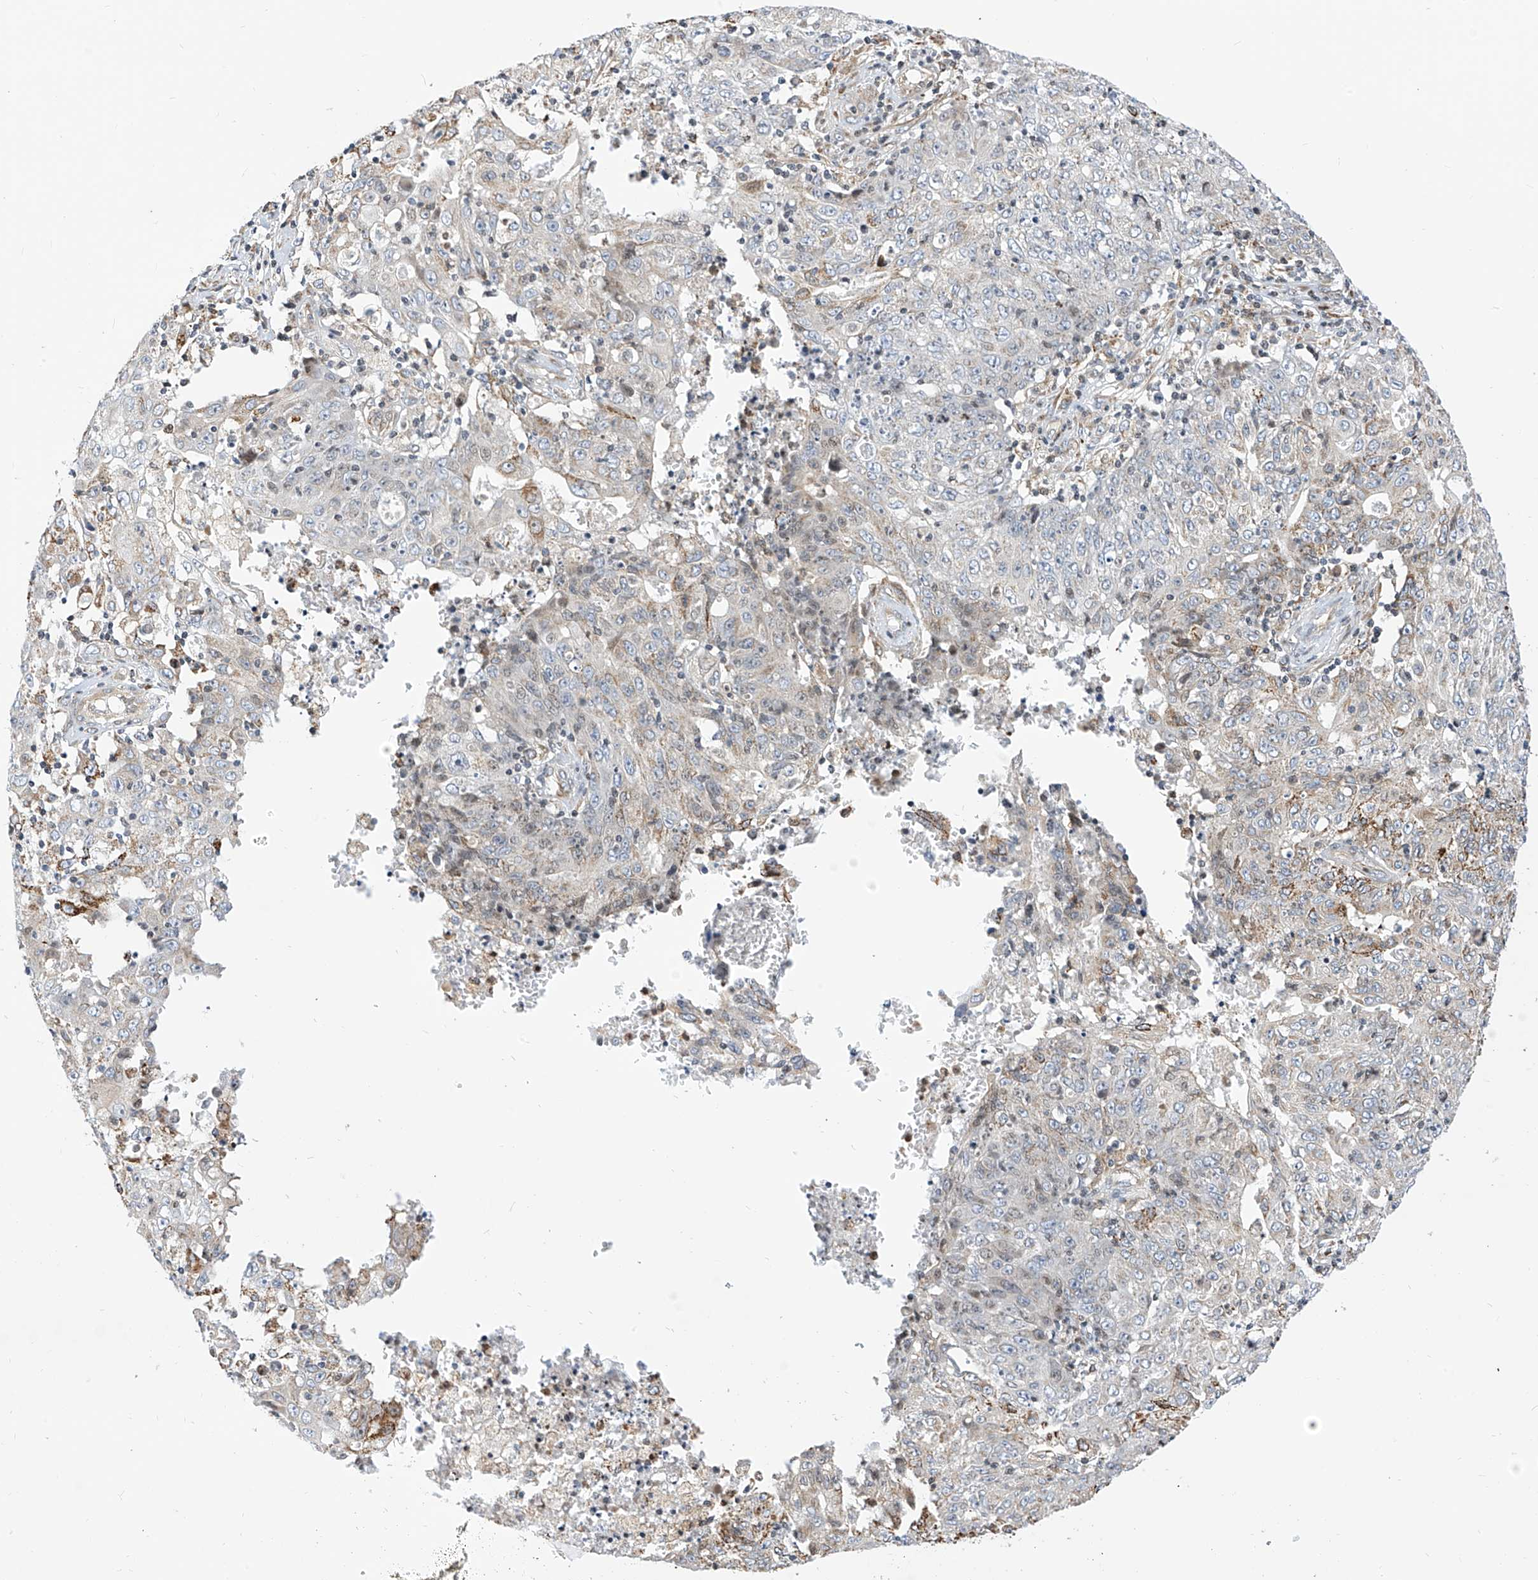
{"staining": {"intensity": "weak", "quantity": "<25%", "location": "cytoplasmic/membranous"}, "tissue": "ovarian cancer", "cell_type": "Tumor cells", "image_type": "cancer", "snomed": [{"axis": "morphology", "description": "Carcinoma, endometroid"}, {"axis": "topography", "description": "Ovary"}], "caption": "High power microscopy image of an IHC photomicrograph of ovarian cancer (endometroid carcinoma), revealing no significant staining in tumor cells.", "gene": "TTLL8", "patient": {"sex": "female", "age": 42}}